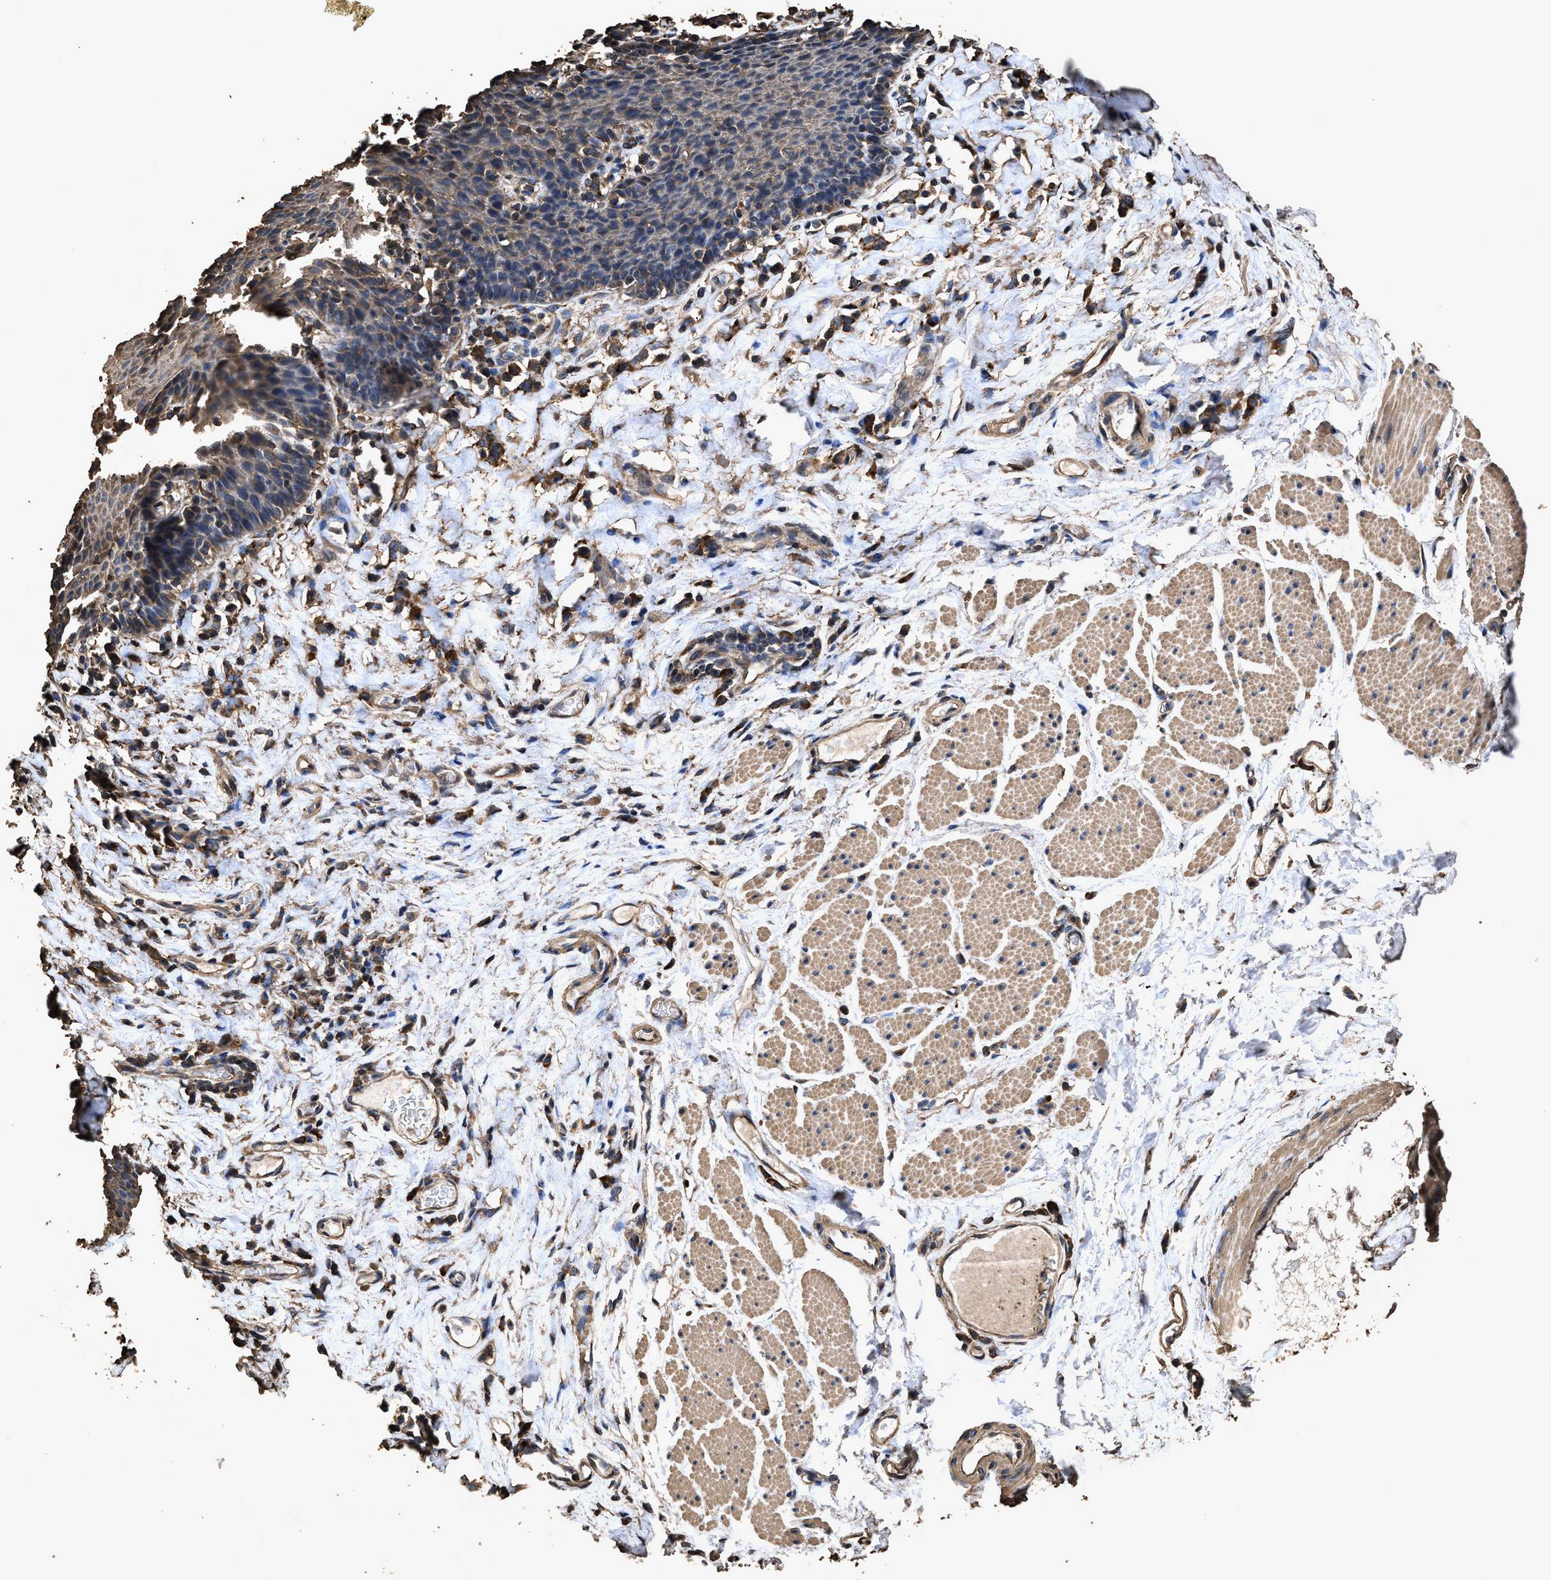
{"staining": {"intensity": "weak", "quantity": ">75%", "location": "cytoplasmic/membranous"}, "tissue": "esophagus", "cell_type": "Squamous epithelial cells", "image_type": "normal", "snomed": [{"axis": "morphology", "description": "Normal tissue, NOS"}, {"axis": "topography", "description": "Esophagus"}], "caption": "Protein analysis of unremarkable esophagus reveals weak cytoplasmic/membranous positivity in about >75% of squamous epithelial cells.", "gene": "ZMYND19", "patient": {"sex": "female", "age": 61}}